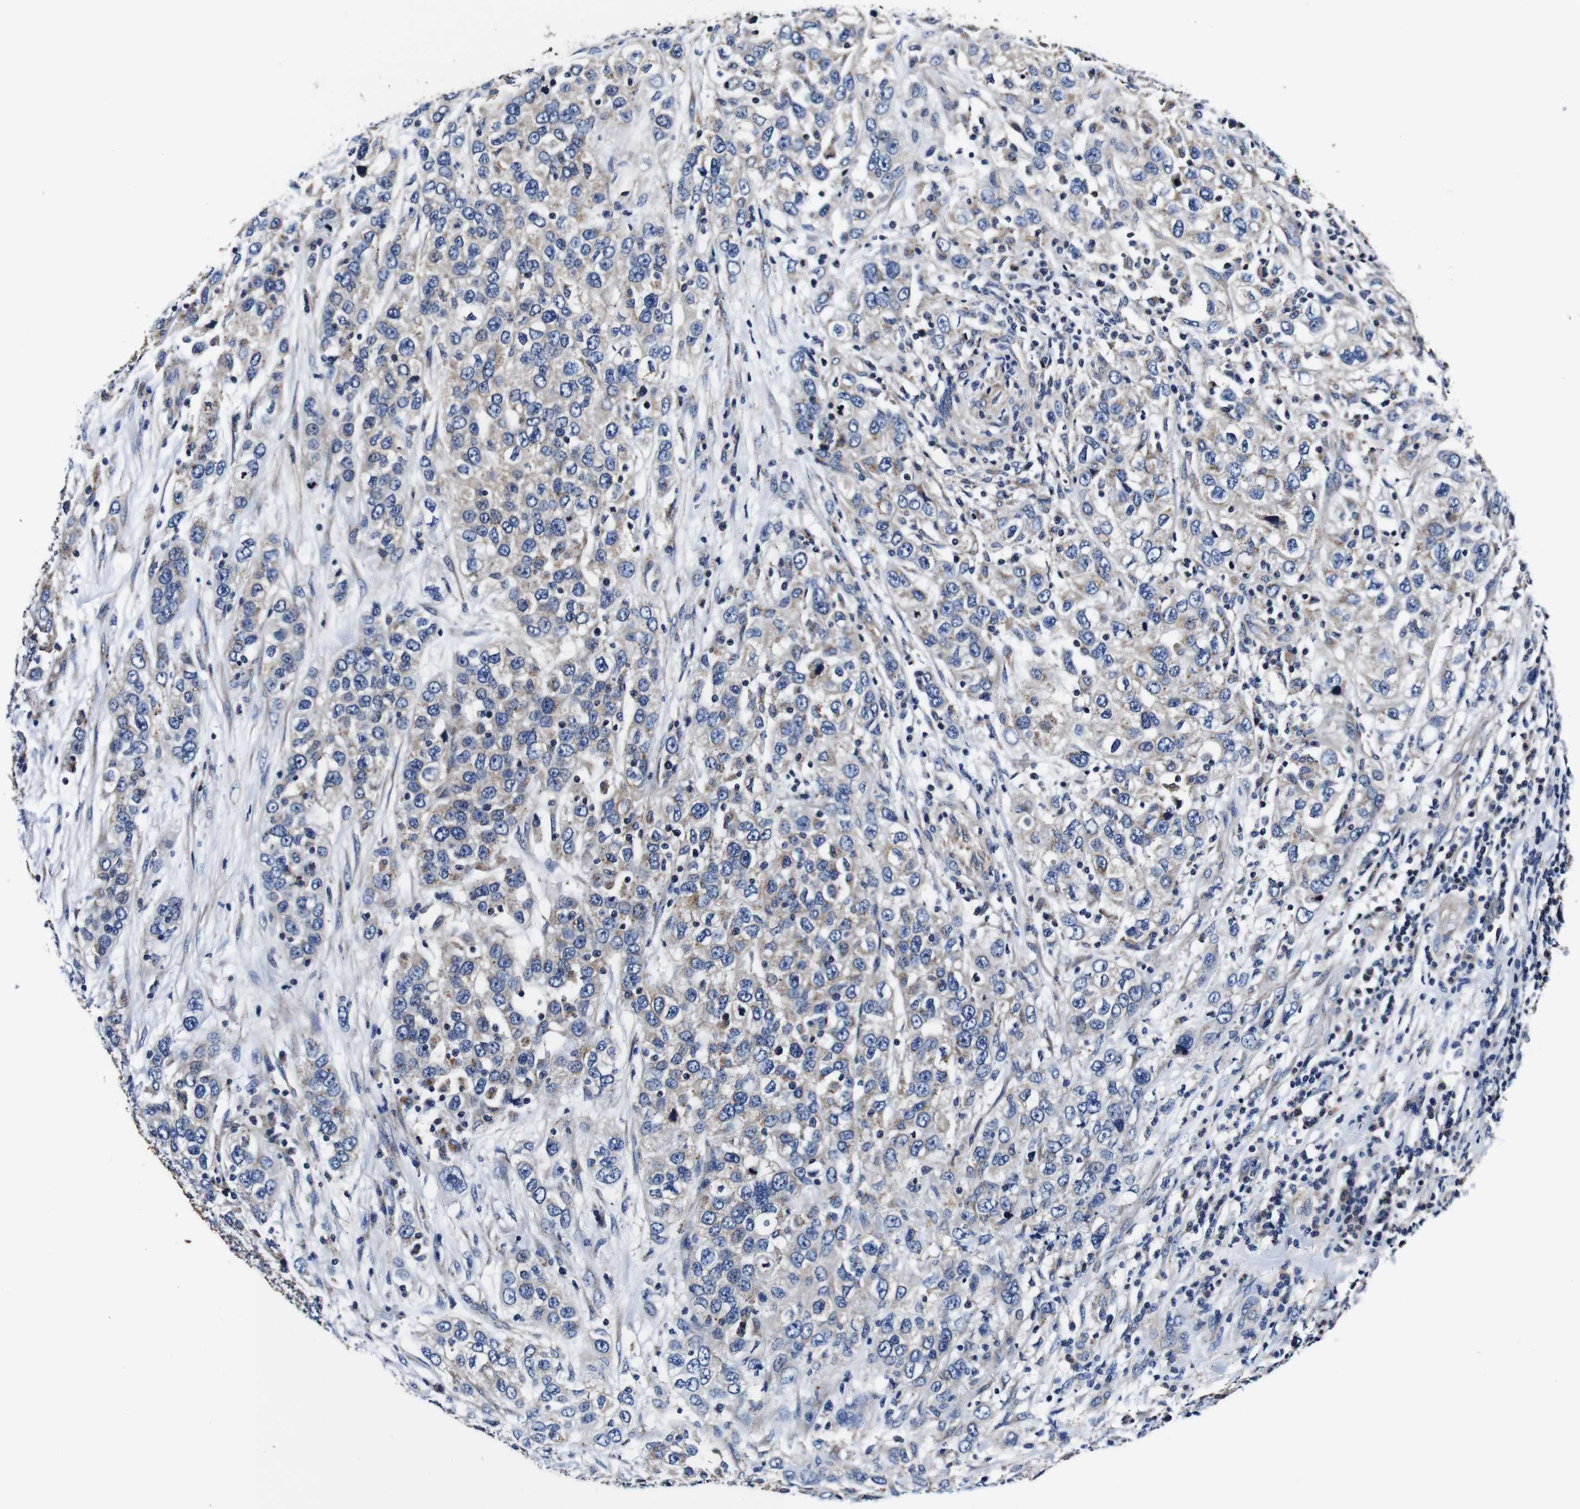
{"staining": {"intensity": "weak", "quantity": "<25%", "location": "cytoplasmic/membranous"}, "tissue": "urothelial cancer", "cell_type": "Tumor cells", "image_type": "cancer", "snomed": [{"axis": "morphology", "description": "Urothelial carcinoma, High grade"}, {"axis": "topography", "description": "Urinary bladder"}], "caption": "Immunohistochemistry (IHC) of urothelial cancer demonstrates no staining in tumor cells.", "gene": "PDCD6IP", "patient": {"sex": "female", "age": 80}}